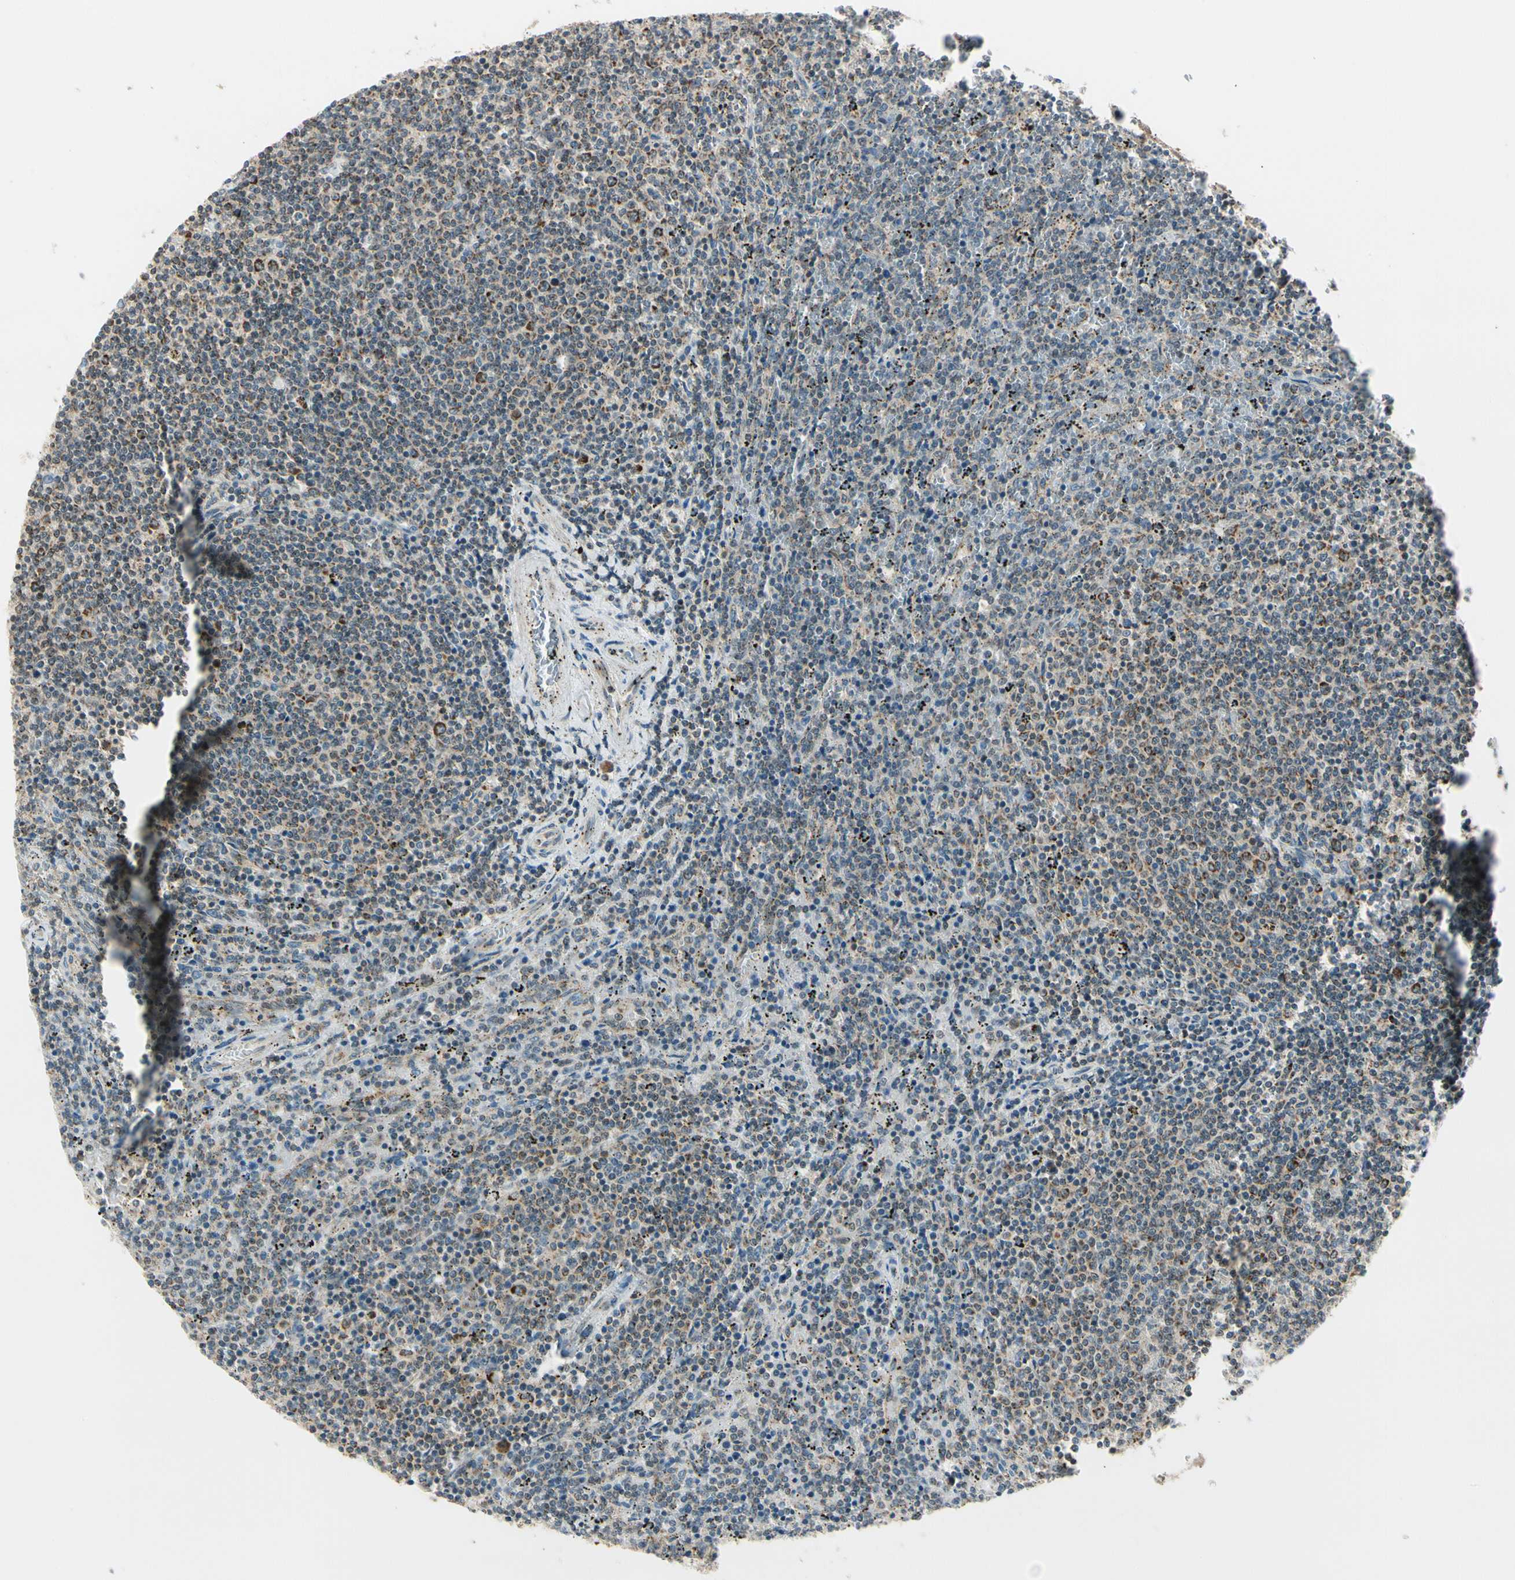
{"staining": {"intensity": "weak", "quantity": "25%-75%", "location": "cytoplasmic/membranous"}, "tissue": "lymphoma", "cell_type": "Tumor cells", "image_type": "cancer", "snomed": [{"axis": "morphology", "description": "Malignant lymphoma, non-Hodgkin's type, Low grade"}, {"axis": "topography", "description": "Spleen"}], "caption": "Malignant lymphoma, non-Hodgkin's type (low-grade) stained for a protein (brown) exhibits weak cytoplasmic/membranous positive expression in about 25%-75% of tumor cells.", "gene": "KHDC4", "patient": {"sex": "female", "age": 50}}